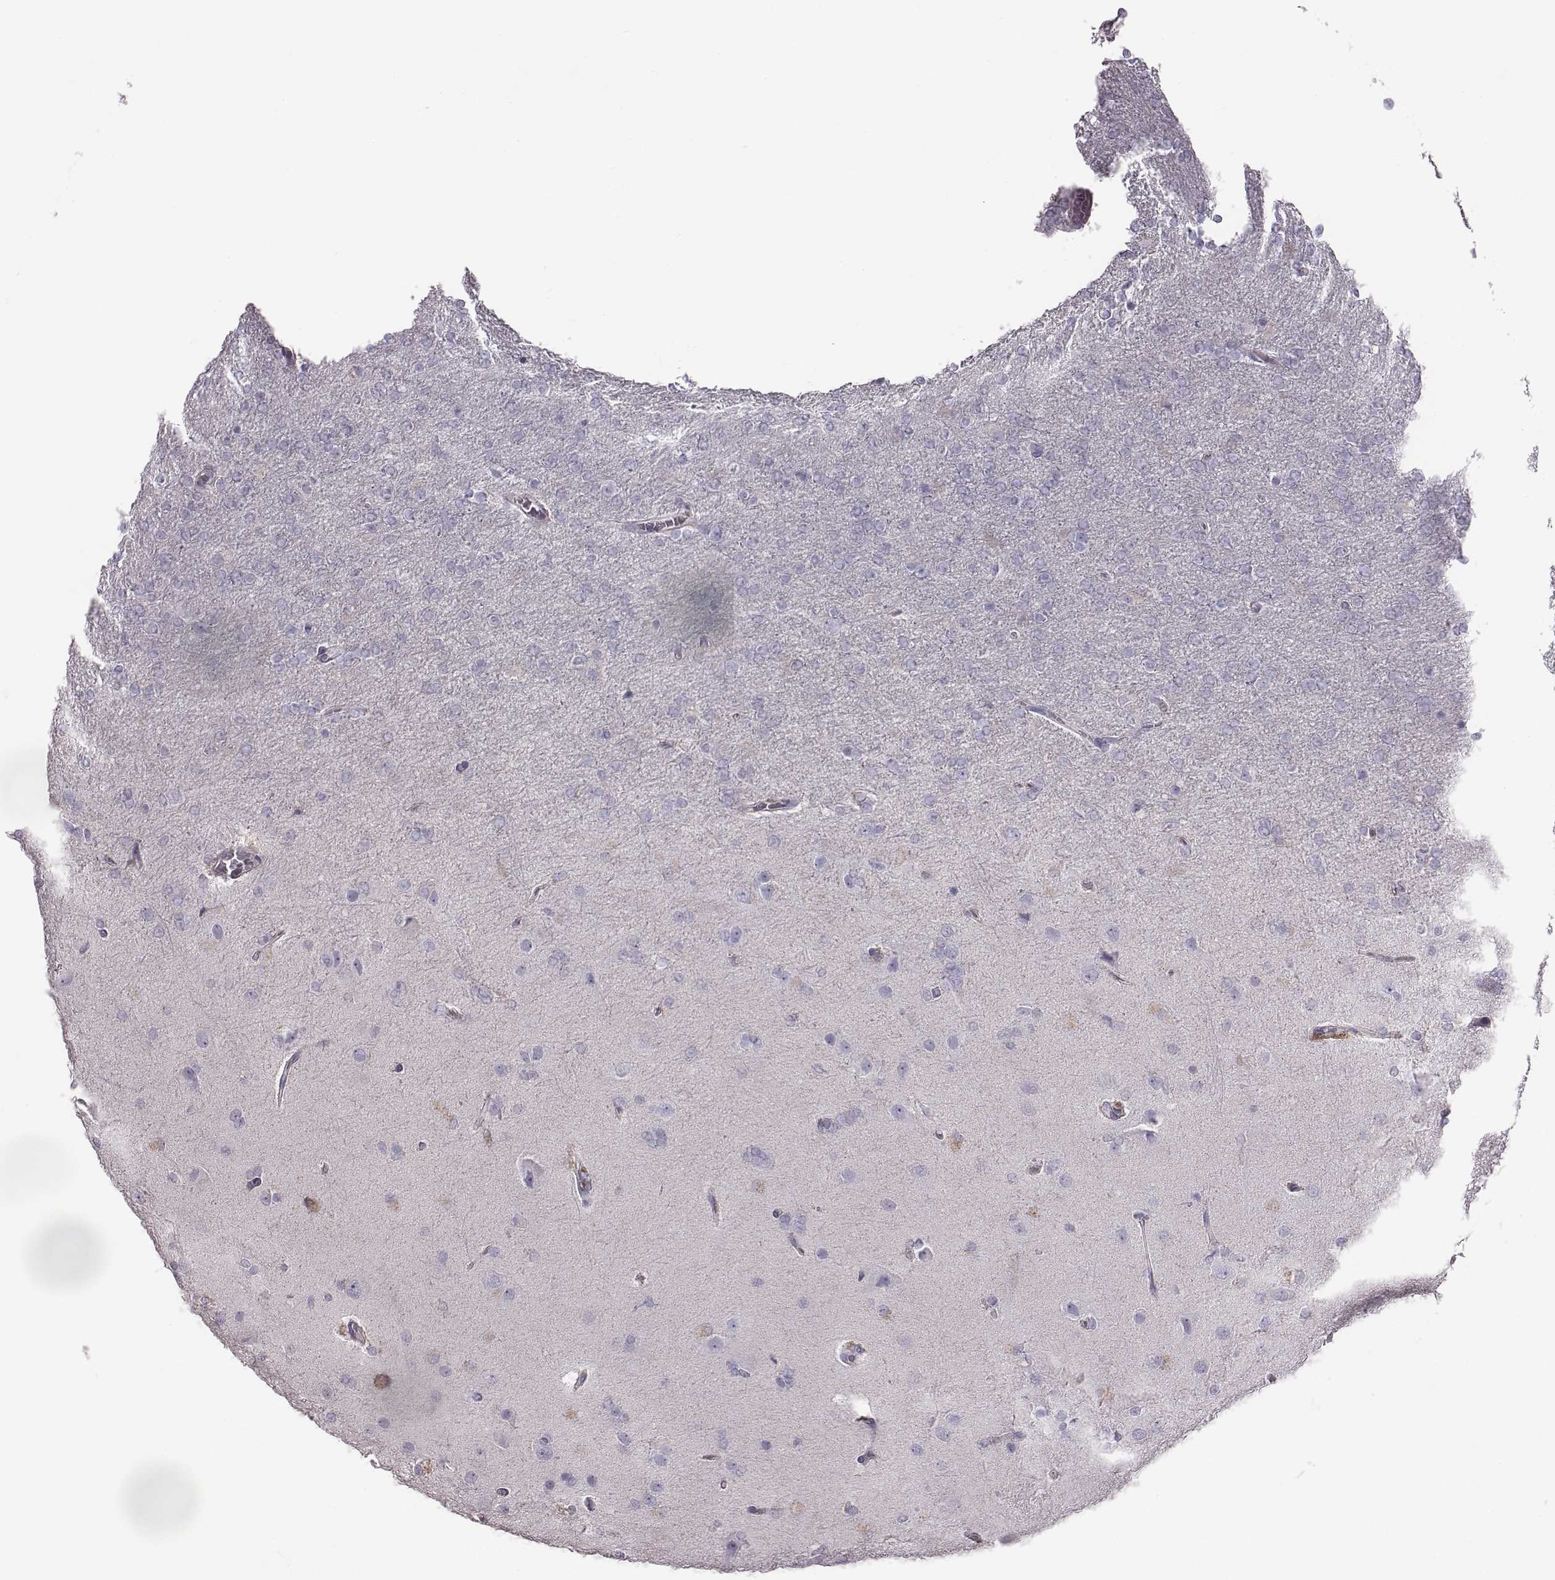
{"staining": {"intensity": "negative", "quantity": "none", "location": "none"}, "tissue": "glioma", "cell_type": "Tumor cells", "image_type": "cancer", "snomed": [{"axis": "morphology", "description": "Glioma, malignant, High grade"}, {"axis": "topography", "description": "Cerebral cortex"}], "caption": "Protein analysis of high-grade glioma (malignant) reveals no significant expression in tumor cells.", "gene": "CRISP1", "patient": {"sex": "male", "age": 70}}